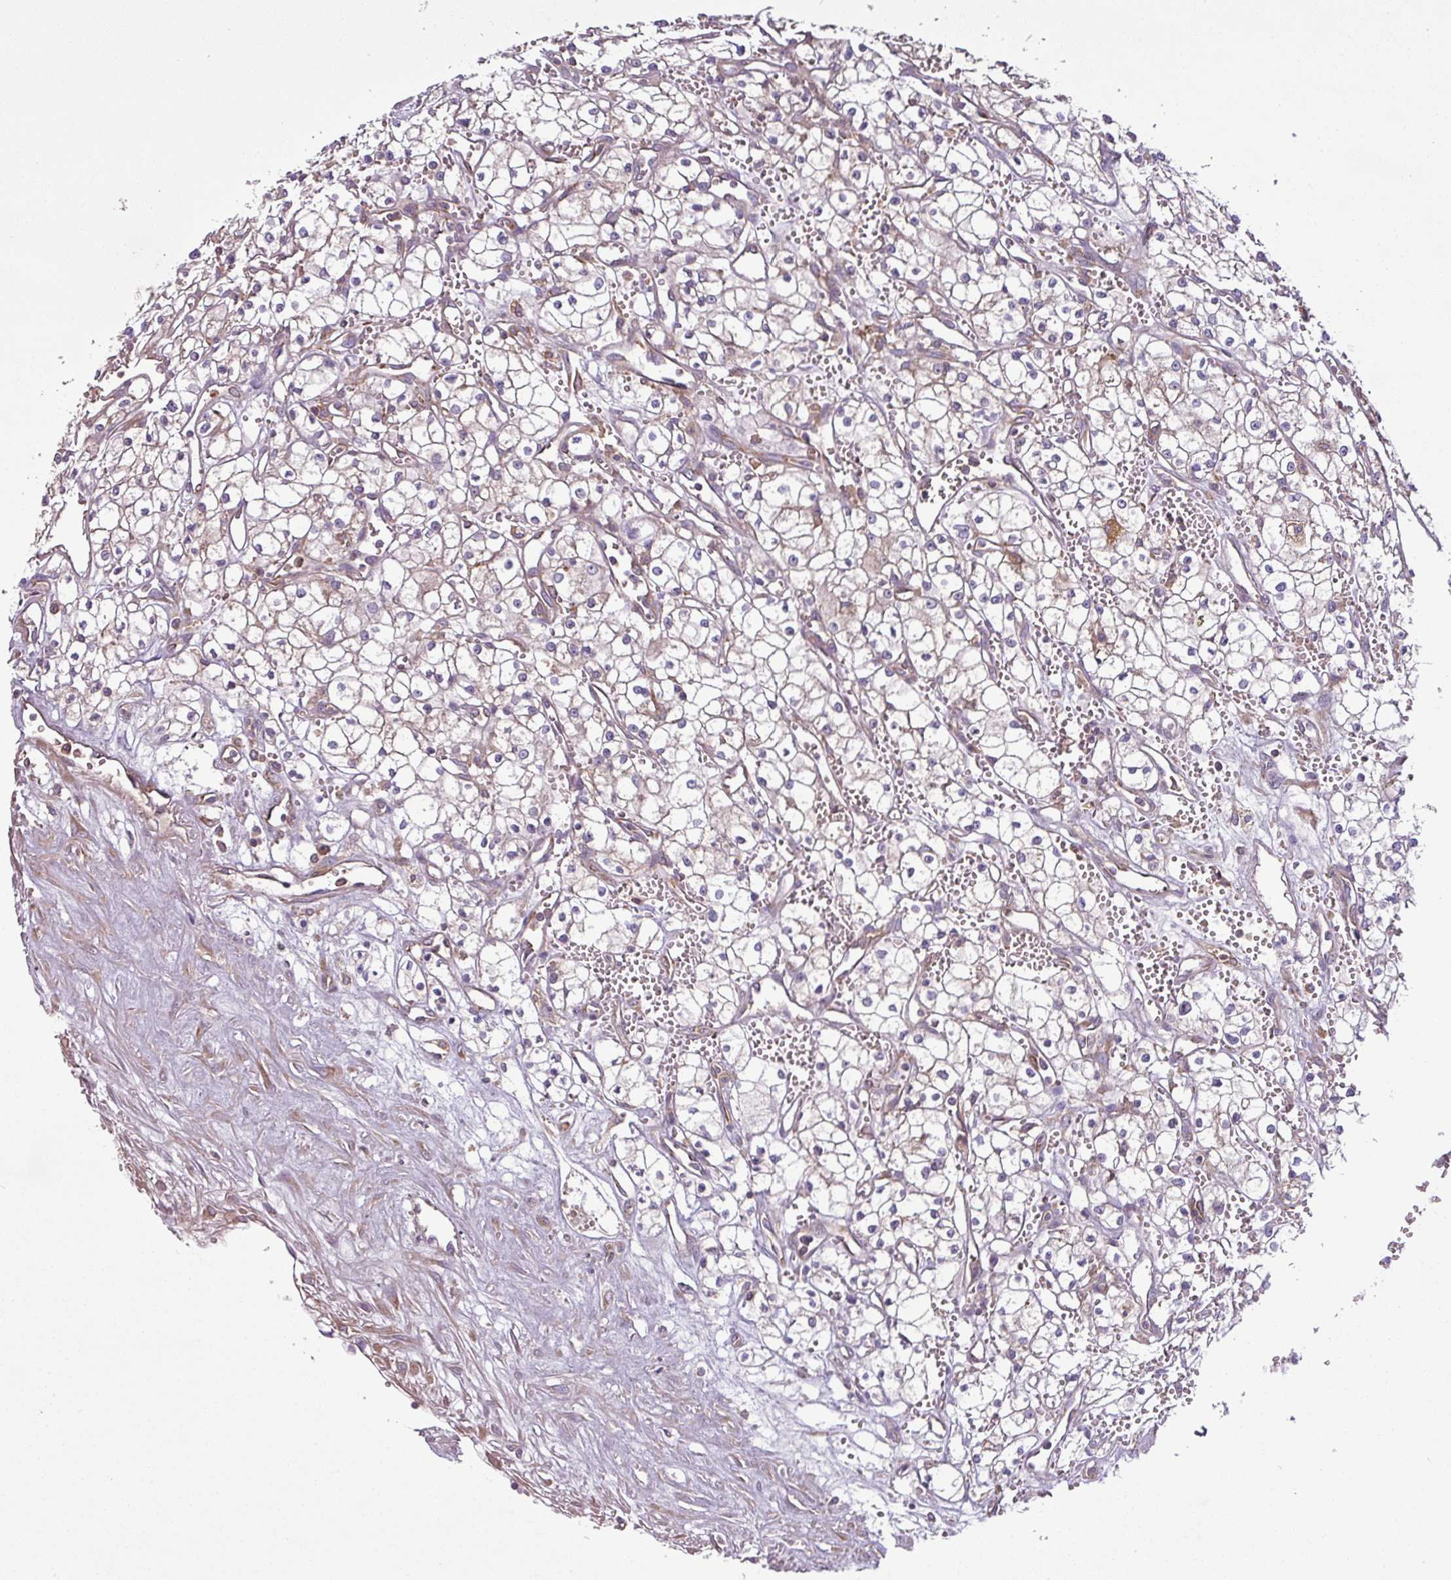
{"staining": {"intensity": "negative", "quantity": "none", "location": "none"}, "tissue": "renal cancer", "cell_type": "Tumor cells", "image_type": "cancer", "snomed": [{"axis": "morphology", "description": "Adenocarcinoma, NOS"}, {"axis": "topography", "description": "Kidney"}], "caption": "Immunohistochemical staining of renal adenocarcinoma shows no significant staining in tumor cells.", "gene": "LRRC74B", "patient": {"sex": "male", "age": 59}}